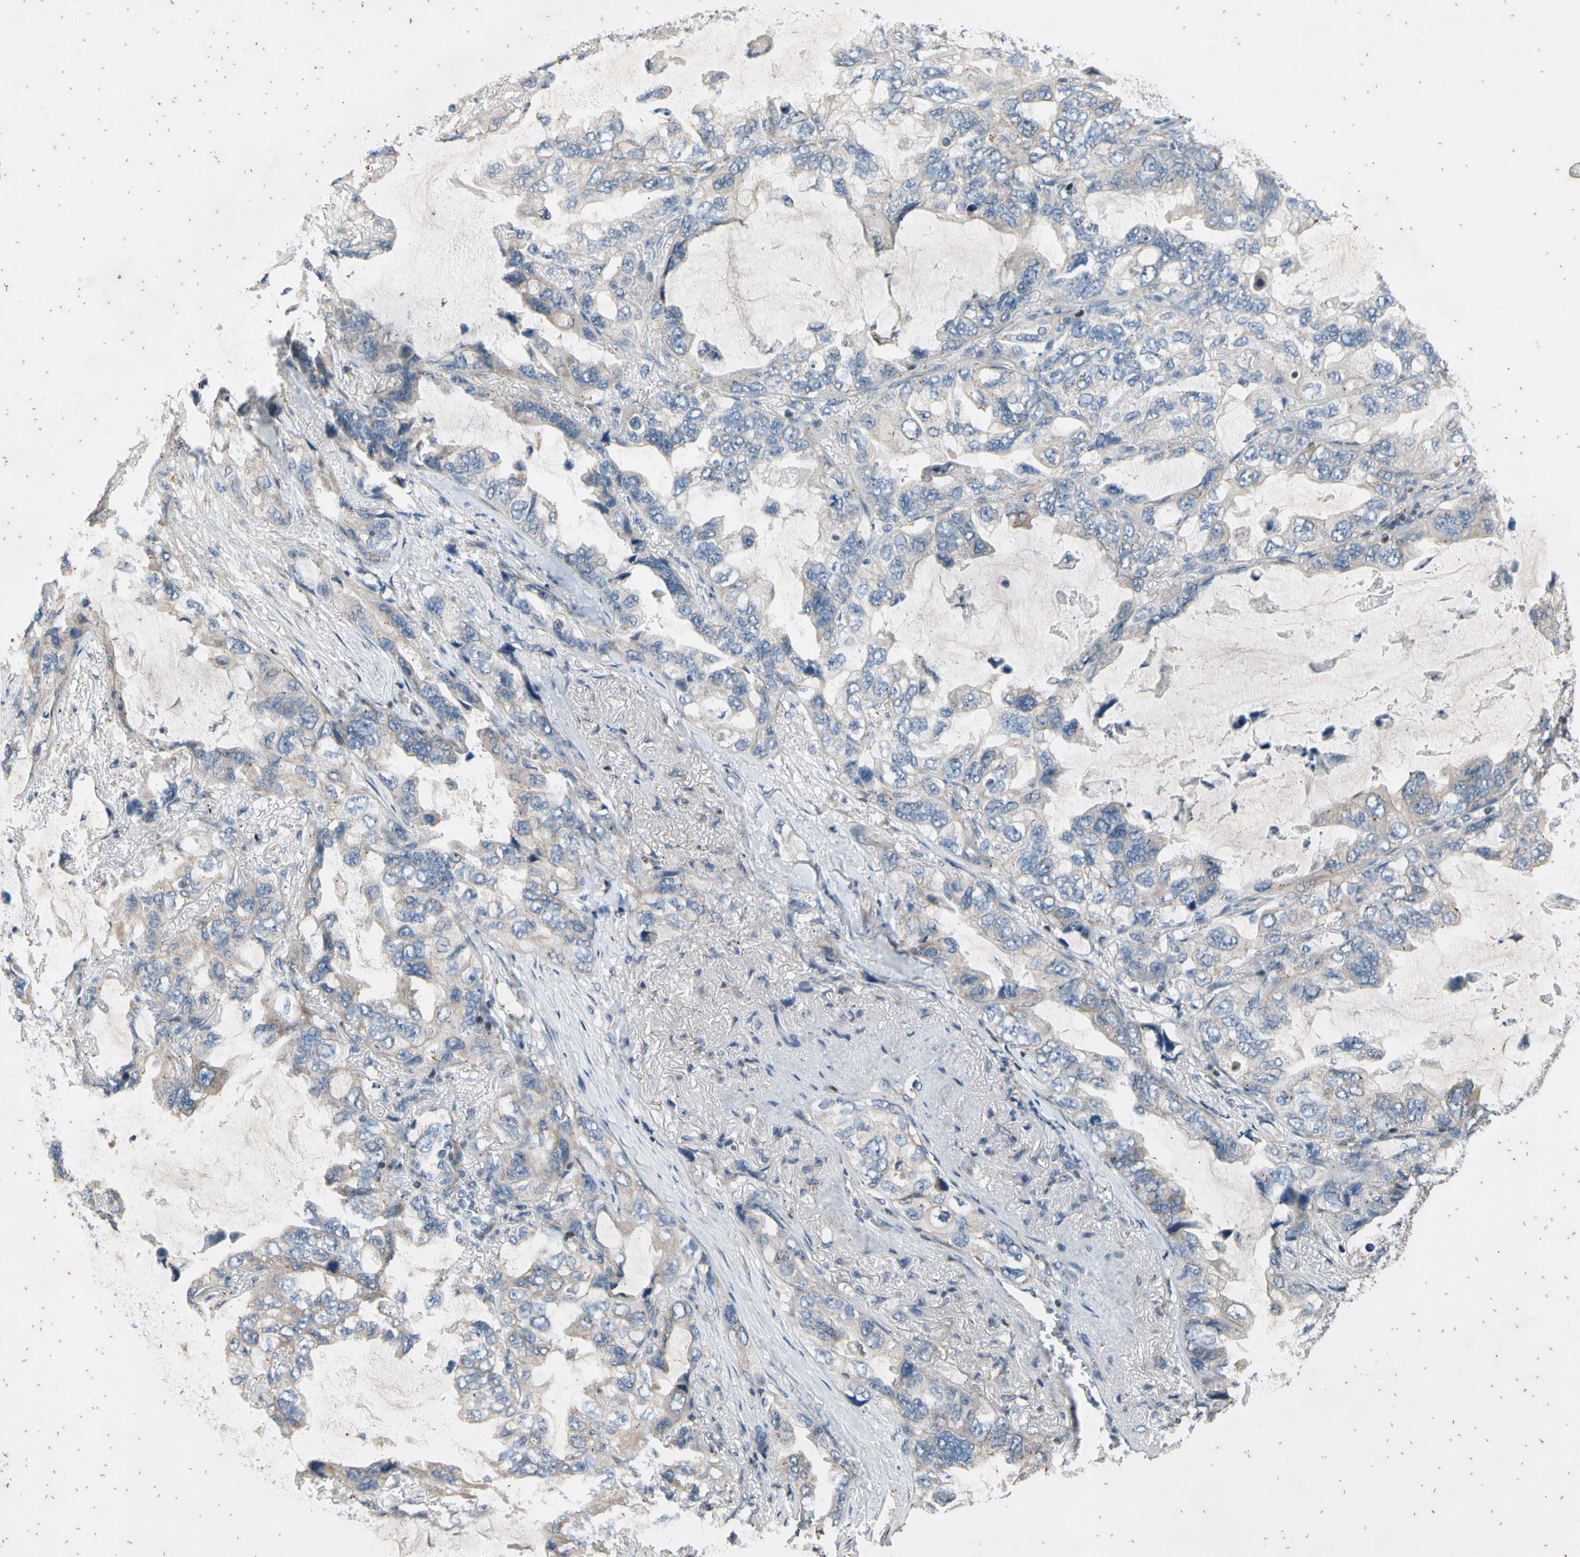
{"staining": {"intensity": "negative", "quantity": "none", "location": "none"}, "tissue": "lung cancer", "cell_type": "Tumor cells", "image_type": "cancer", "snomed": [{"axis": "morphology", "description": "Squamous cell carcinoma, NOS"}, {"axis": "topography", "description": "Lung"}], "caption": "This photomicrograph is of lung cancer stained with IHC to label a protein in brown with the nuclei are counter-stained blue. There is no positivity in tumor cells. Nuclei are stained in blue.", "gene": "TBX21", "patient": {"sex": "female", "age": 73}}